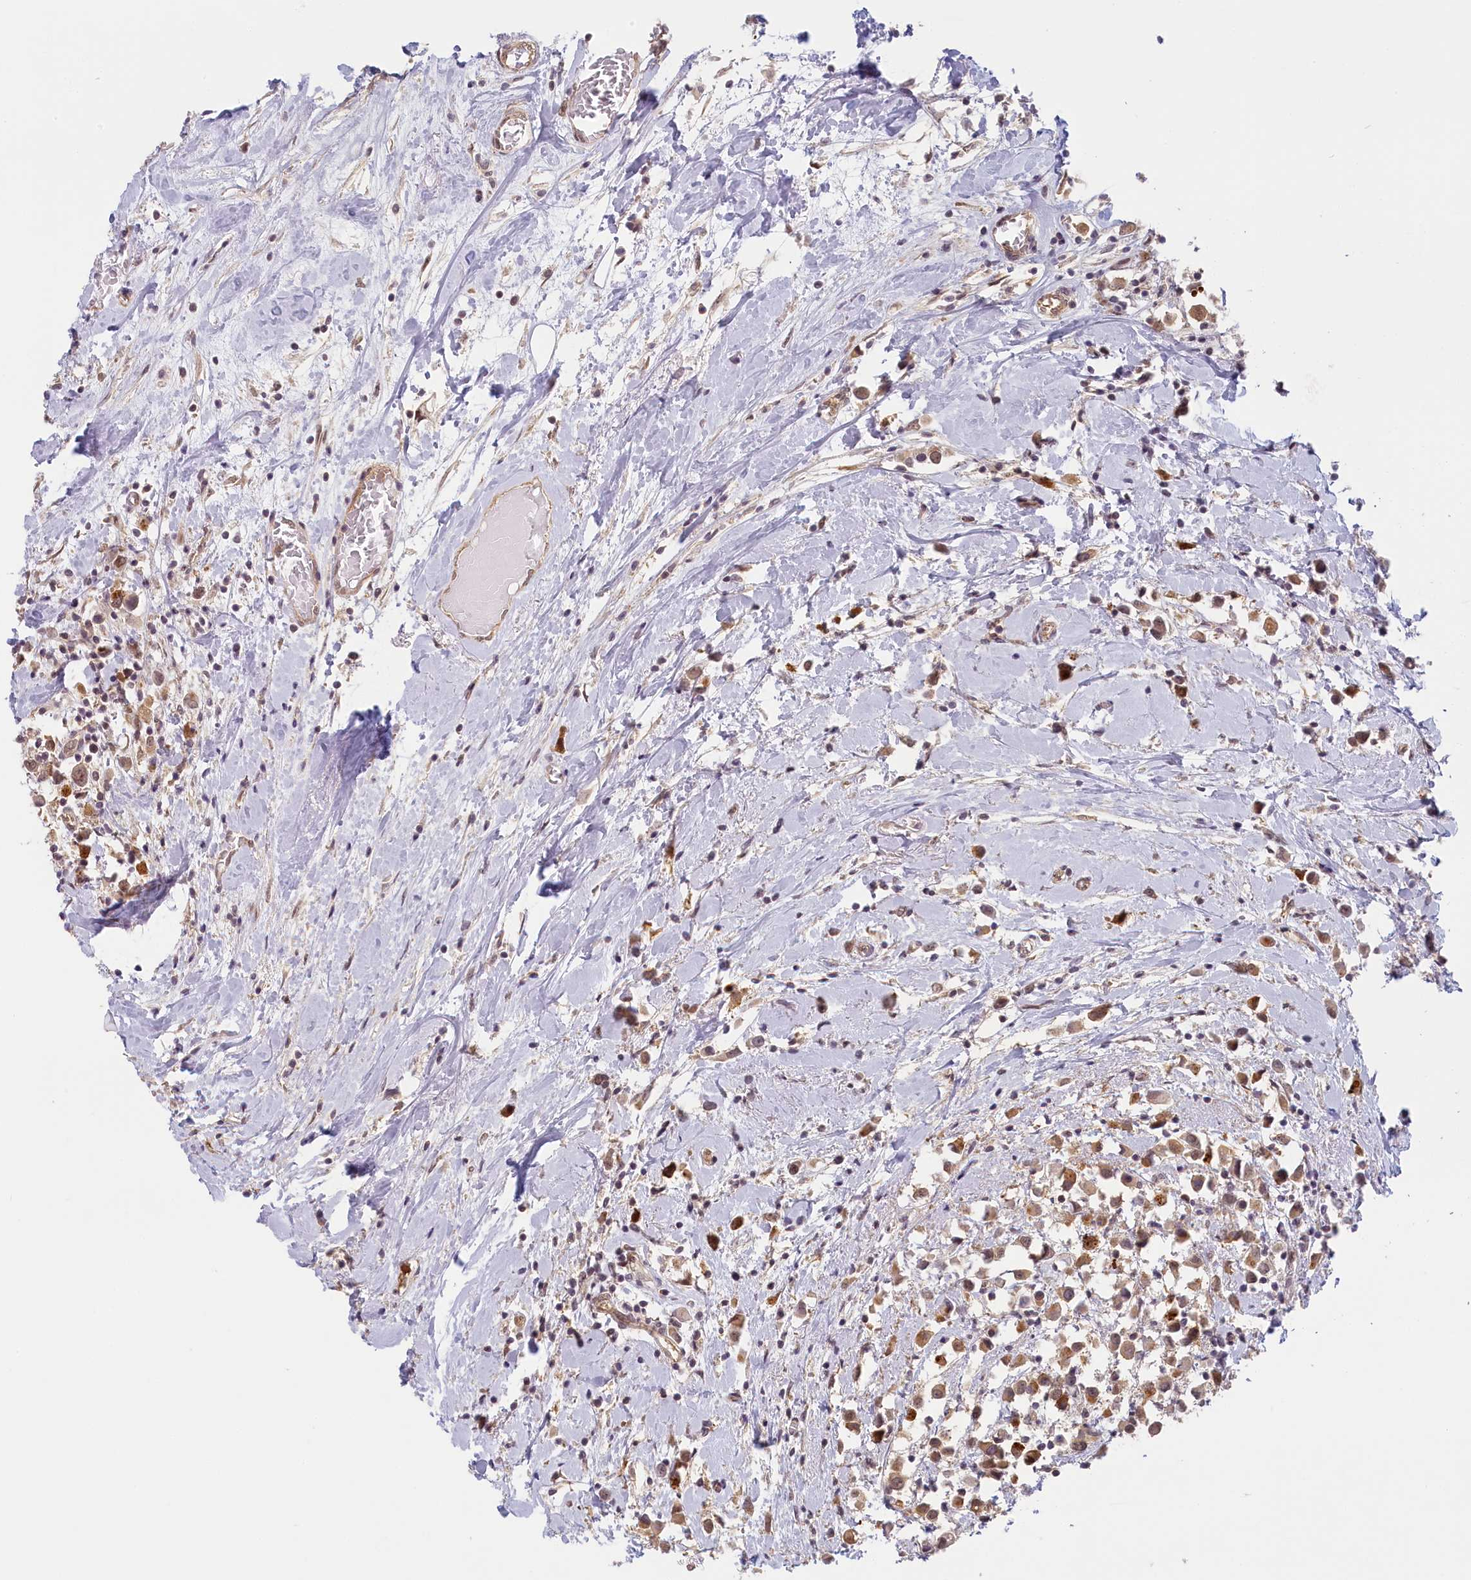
{"staining": {"intensity": "moderate", "quantity": ">75%", "location": "cytoplasmic/membranous"}, "tissue": "breast cancer", "cell_type": "Tumor cells", "image_type": "cancer", "snomed": [{"axis": "morphology", "description": "Duct carcinoma"}, {"axis": "topography", "description": "Breast"}], "caption": "Immunohistochemical staining of breast cancer (intraductal carcinoma) exhibits medium levels of moderate cytoplasmic/membranous positivity in about >75% of tumor cells.", "gene": "C19orf44", "patient": {"sex": "female", "age": 61}}